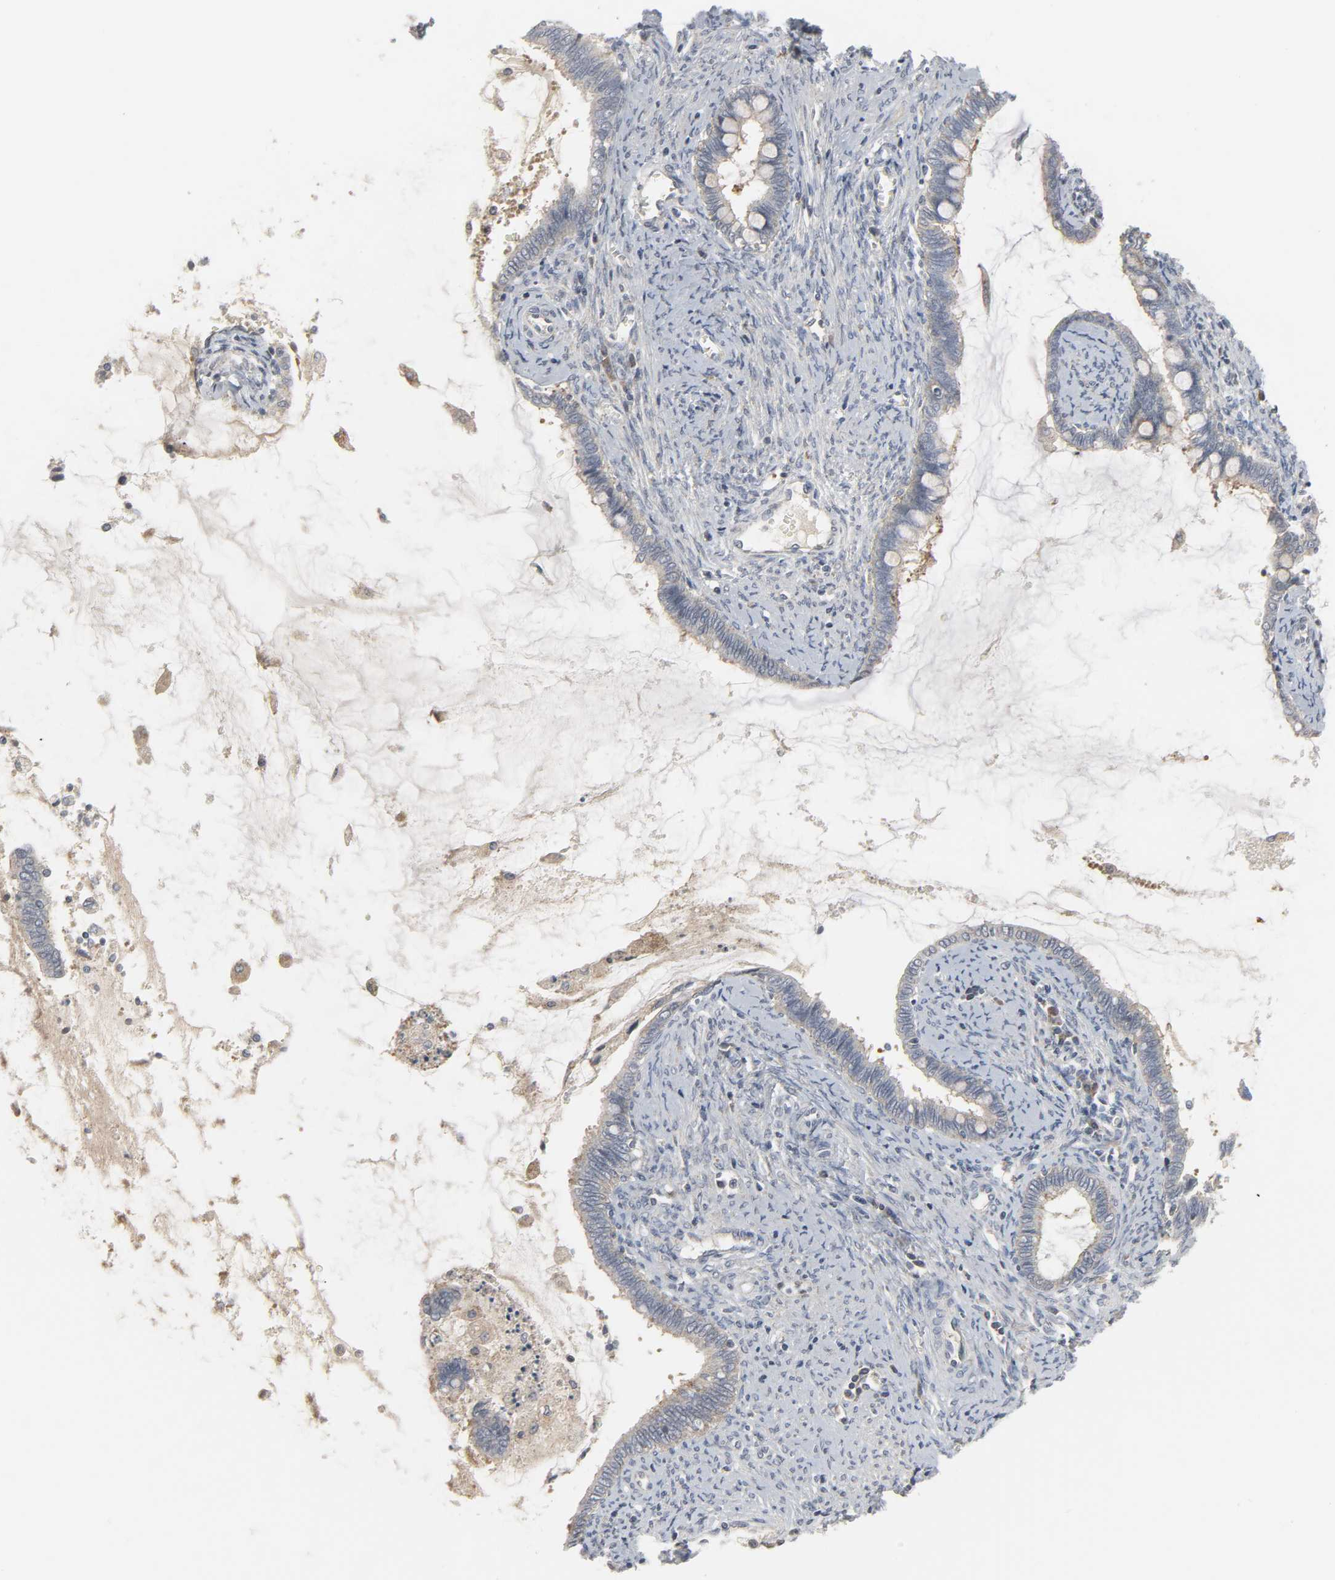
{"staining": {"intensity": "moderate", "quantity": ">75%", "location": "cytoplasmic/membranous"}, "tissue": "cervical cancer", "cell_type": "Tumor cells", "image_type": "cancer", "snomed": [{"axis": "morphology", "description": "Adenocarcinoma, NOS"}, {"axis": "topography", "description": "Cervix"}], "caption": "Moderate cytoplasmic/membranous protein staining is appreciated in about >75% of tumor cells in cervical cancer.", "gene": "CLIP1", "patient": {"sex": "female", "age": 44}}